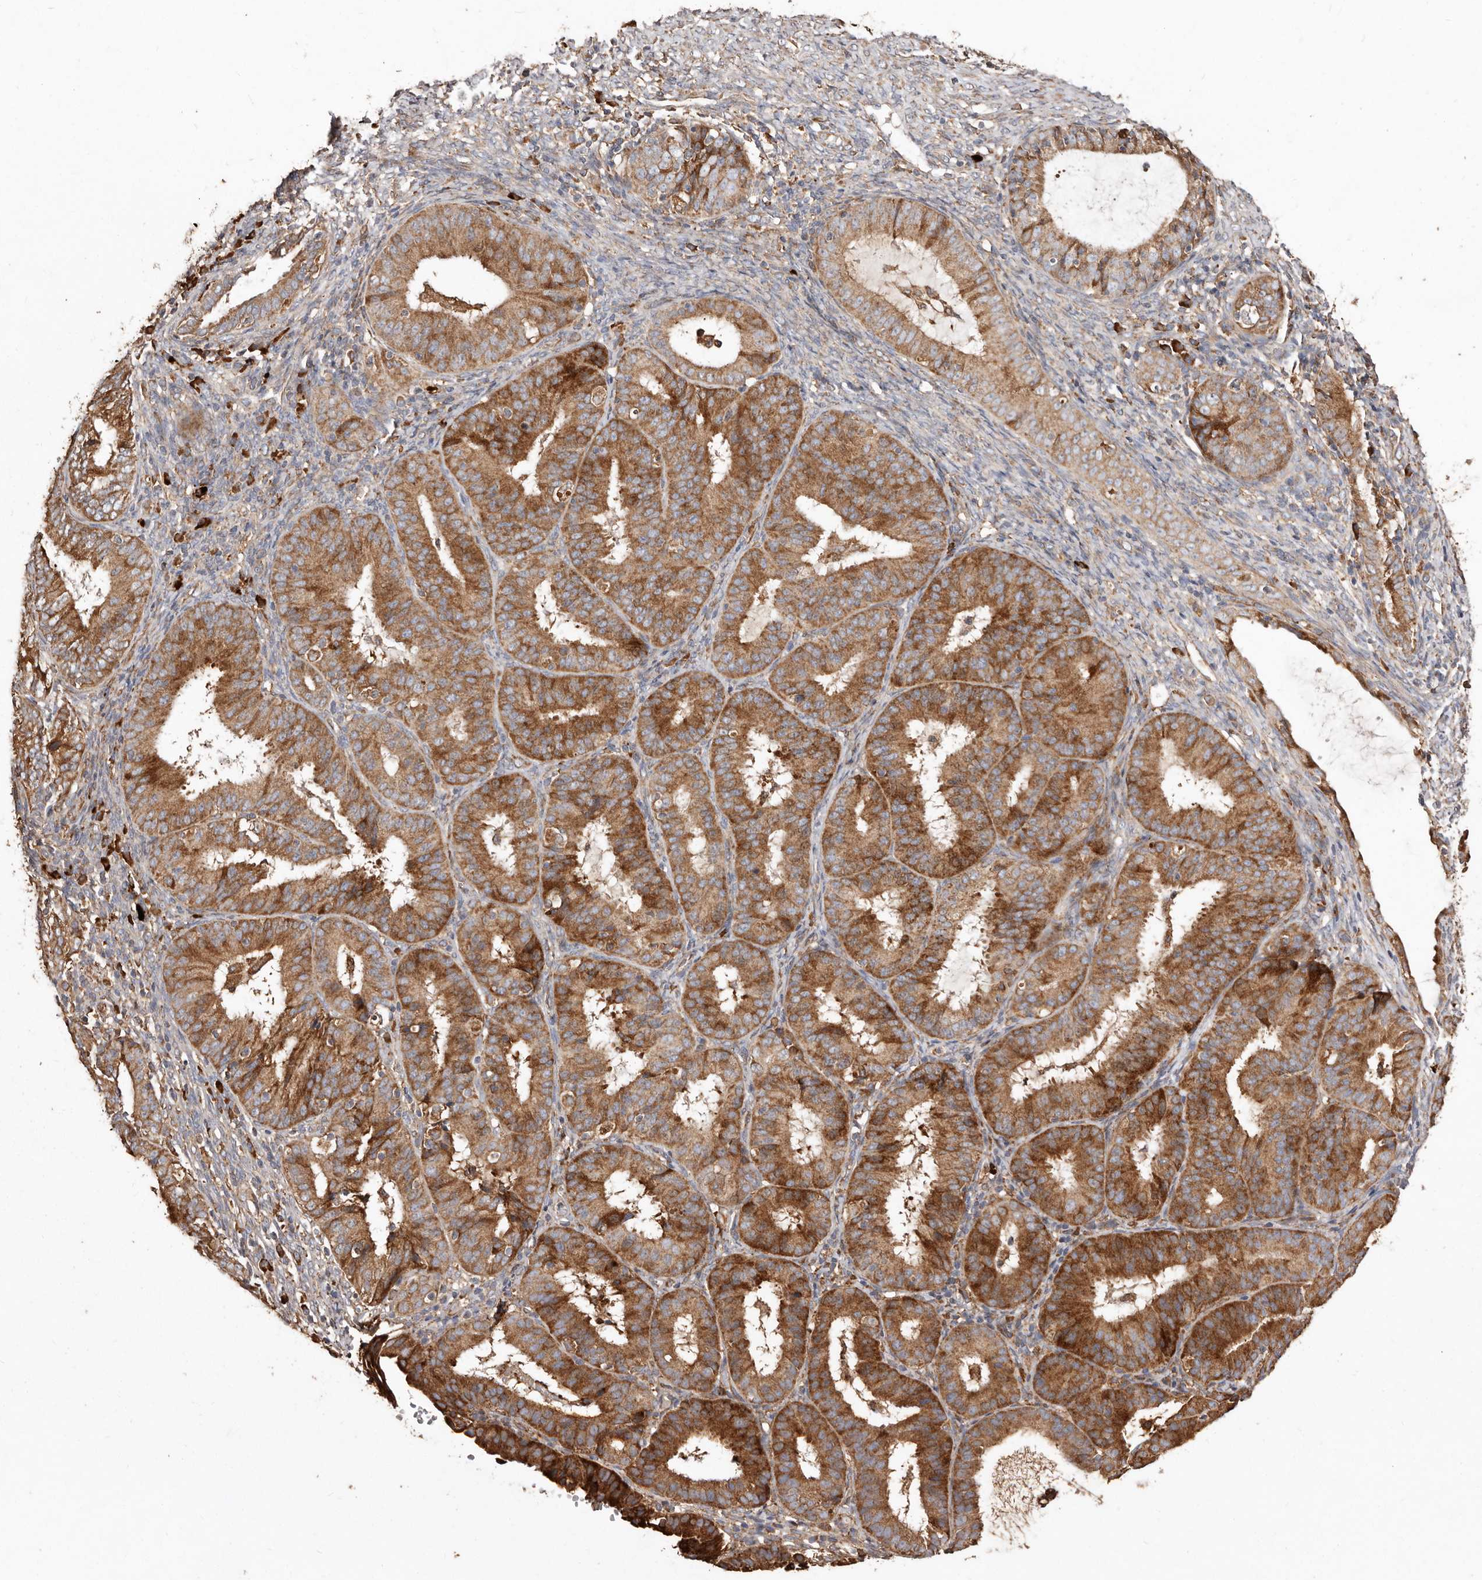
{"staining": {"intensity": "moderate", "quantity": ">75%", "location": "cytoplasmic/membranous"}, "tissue": "endometrial cancer", "cell_type": "Tumor cells", "image_type": "cancer", "snomed": [{"axis": "morphology", "description": "Adenocarcinoma, NOS"}, {"axis": "topography", "description": "Endometrium"}], "caption": "A medium amount of moderate cytoplasmic/membranous expression is present in approximately >75% of tumor cells in endometrial adenocarcinoma tissue. (DAB = brown stain, brightfield microscopy at high magnification).", "gene": "STEAP2", "patient": {"sex": "female", "age": 51}}